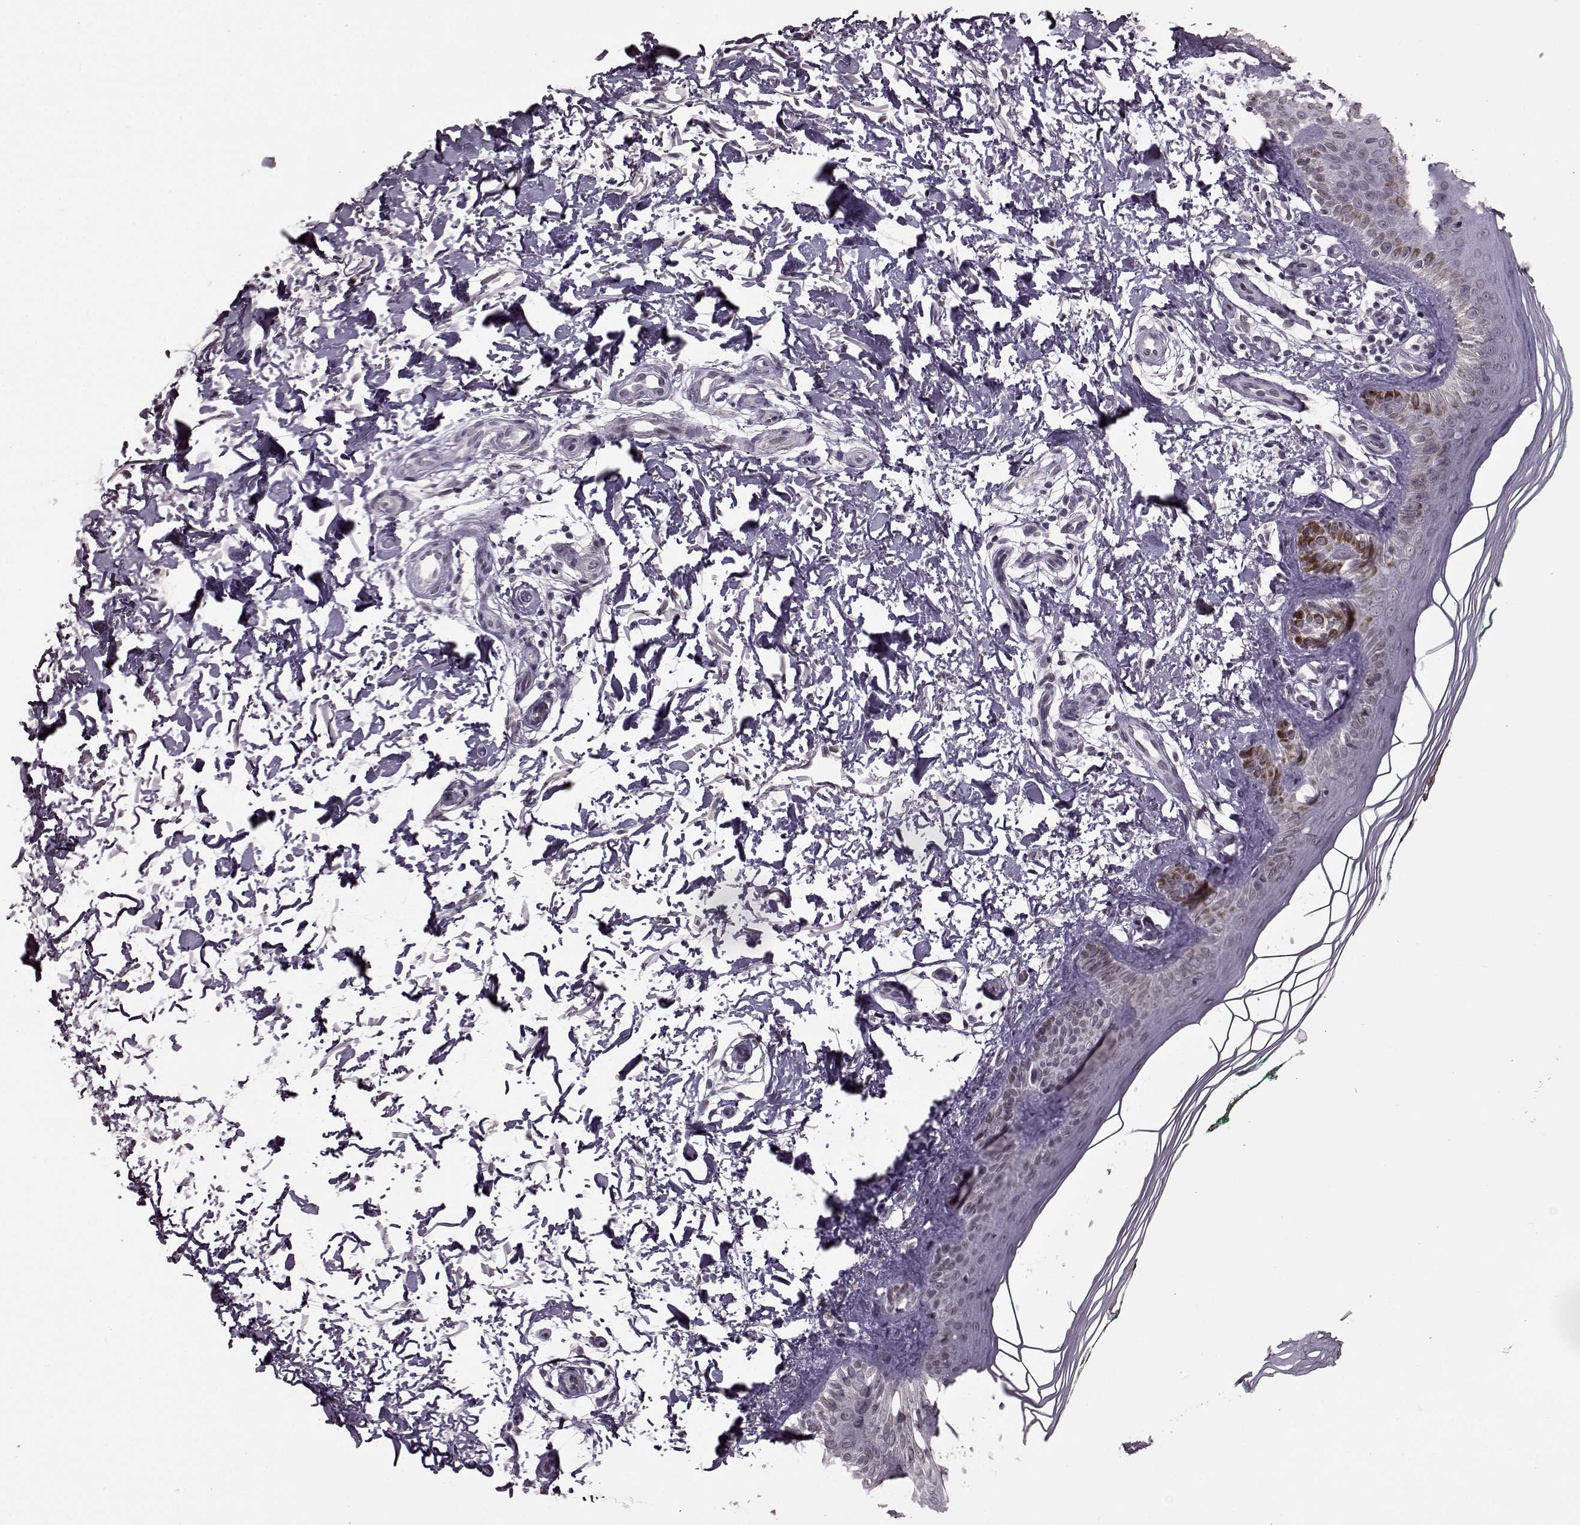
{"staining": {"intensity": "negative", "quantity": "none", "location": "none"}, "tissue": "skin", "cell_type": "Fibroblasts", "image_type": "normal", "snomed": [{"axis": "morphology", "description": "Normal tissue, NOS"}, {"axis": "morphology", "description": "Inflammation, NOS"}, {"axis": "morphology", "description": "Fibrosis, NOS"}, {"axis": "topography", "description": "Skin"}], "caption": "IHC photomicrograph of normal skin stained for a protein (brown), which reveals no staining in fibroblasts. (DAB immunohistochemistry visualized using brightfield microscopy, high magnification).", "gene": "STX1A", "patient": {"sex": "male", "age": 71}}